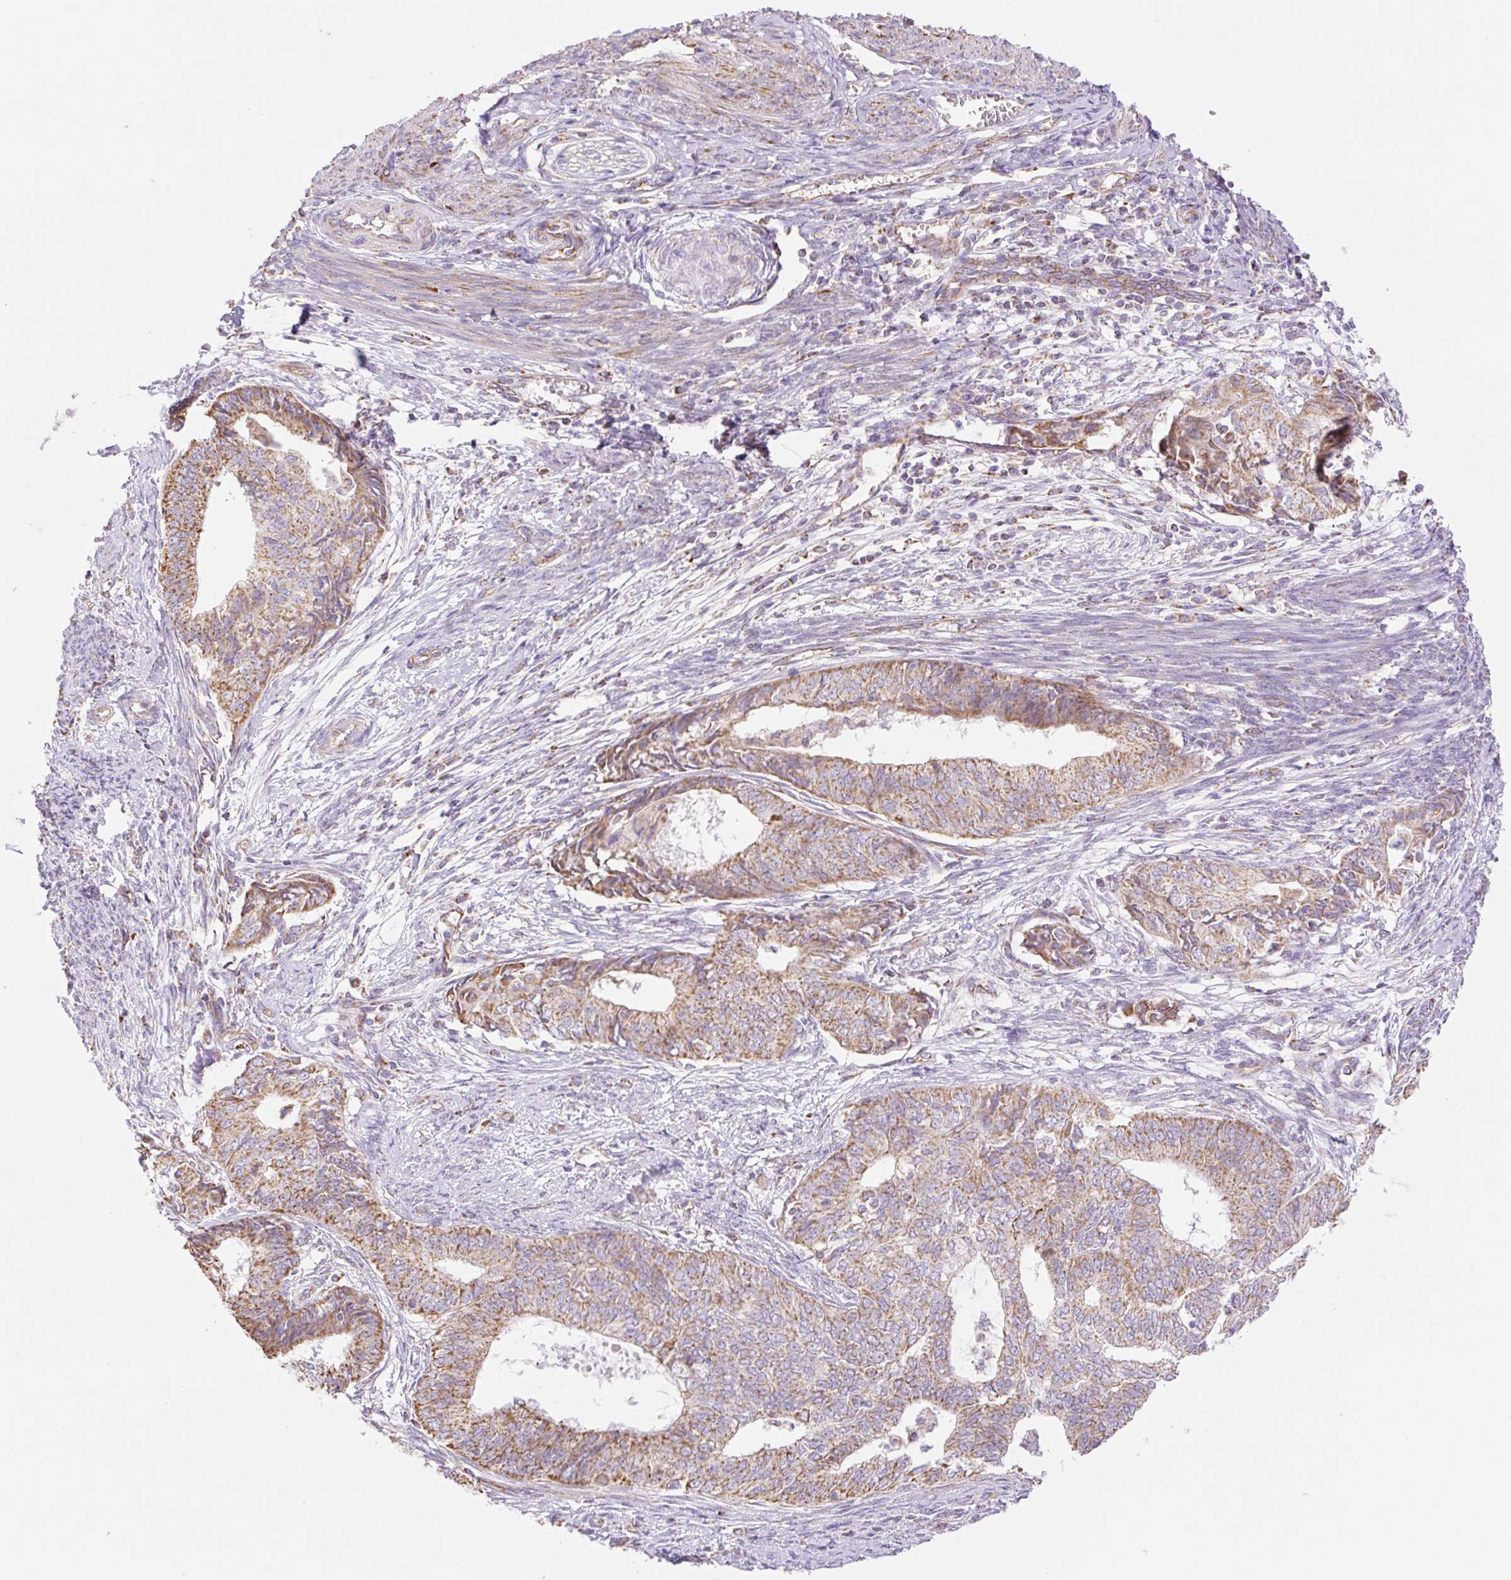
{"staining": {"intensity": "moderate", "quantity": ">75%", "location": "cytoplasmic/membranous"}, "tissue": "endometrial cancer", "cell_type": "Tumor cells", "image_type": "cancer", "snomed": [{"axis": "morphology", "description": "Adenocarcinoma, NOS"}, {"axis": "topography", "description": "Endometrium"}], "caption": "Tumor cells exhibit moderate cytoplasmic/membranous positivity in about >75% of cells in endometrial cancer (adenocarcinoma).", "gene": "ESAM", "patient": {"sex": "female", "age": 62}}